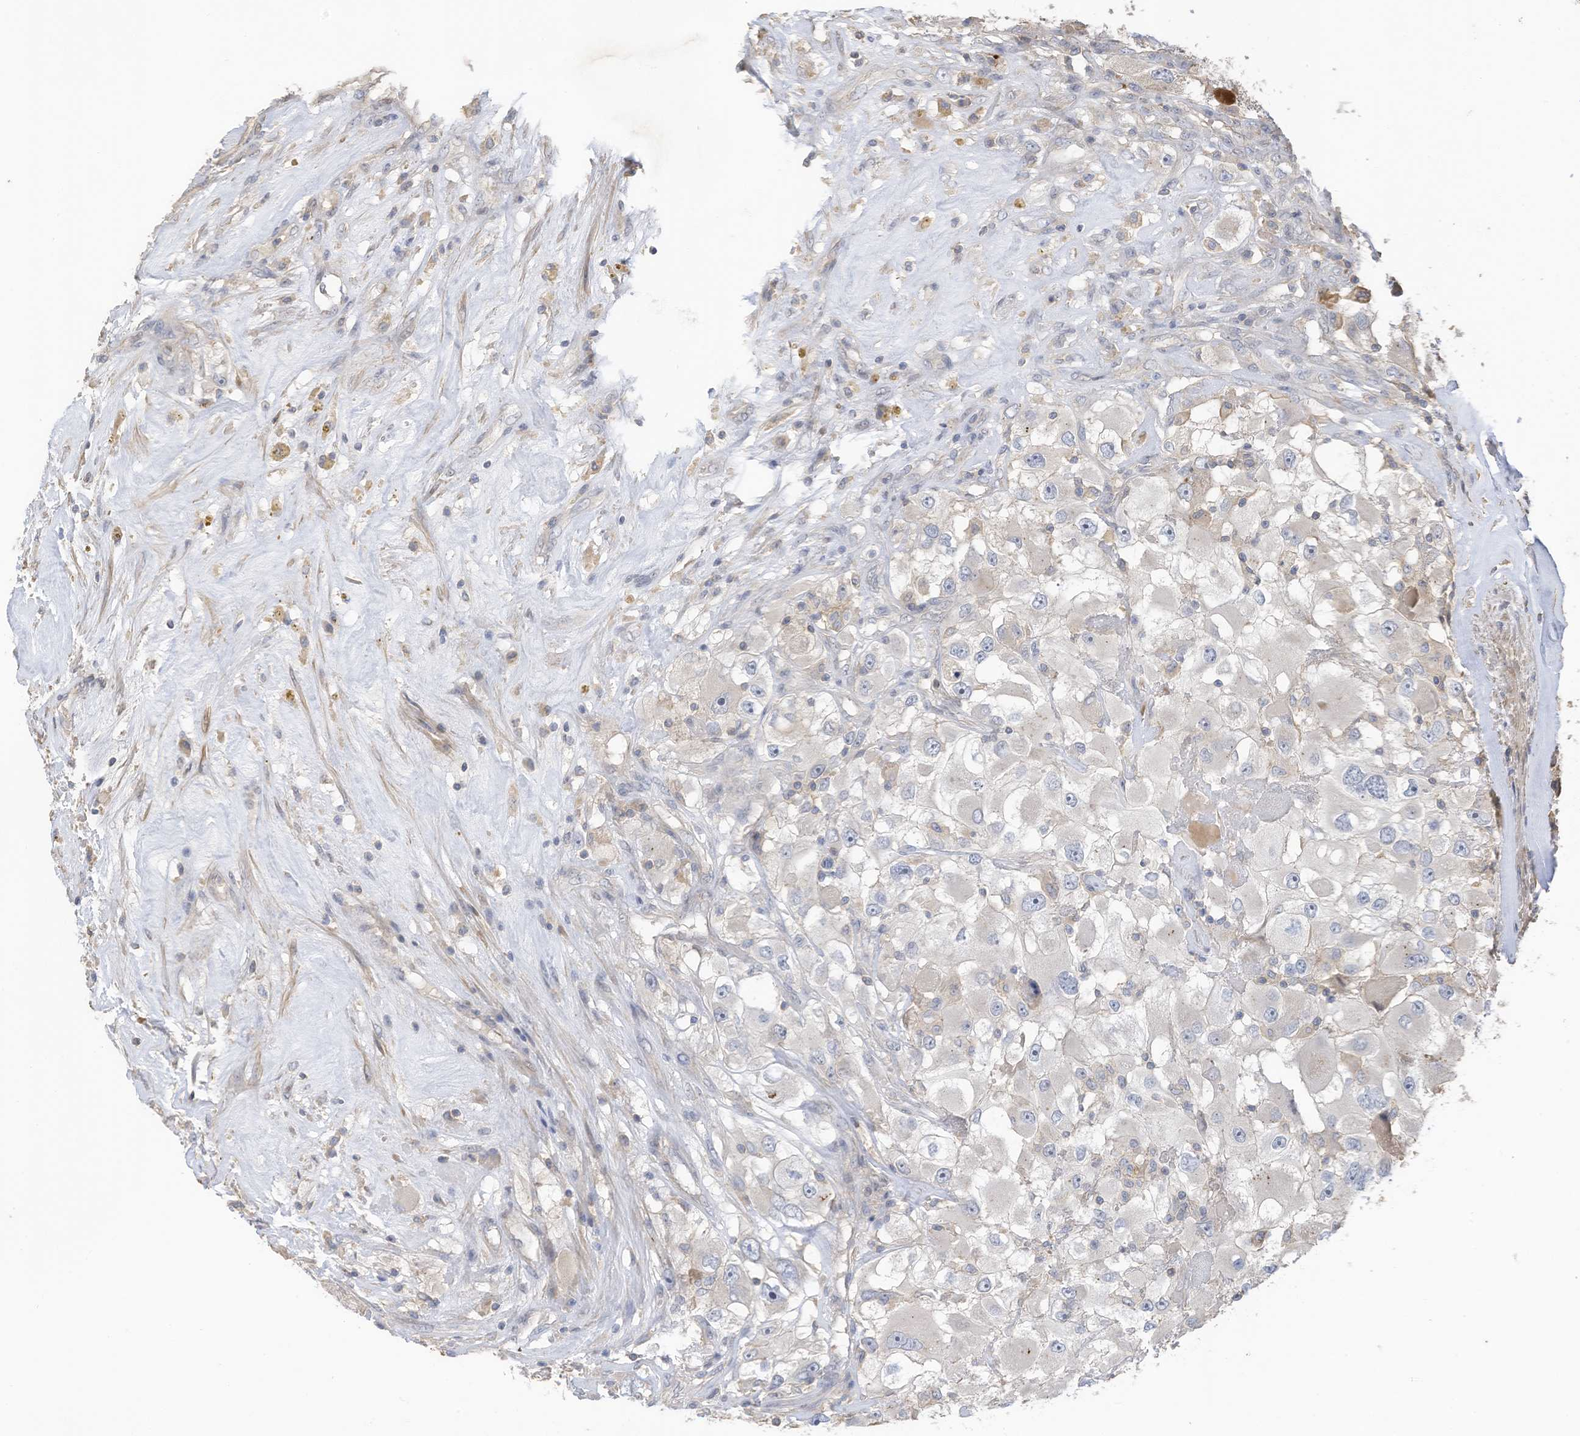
{"staining": {"intensity": "negative", "quantity": "none", "location": "none"}, "tissue": "renal cancer", "cell_type": "Tumor cells", "image_type": "cancer", "snomed": [{"axis": "morphology", "description": "Adenocarcinoma, NOS"}, {"axis": "topography", "description": "Kidney"}], "caption": "A high-resolution image shows immunohistochemistry (IHC) staining of renal cancer (adenocarcinoma), which displays no significant expression in tumor cells.", "gene": "SLFN14", "patient": {"sex": "female", "age": 52}}